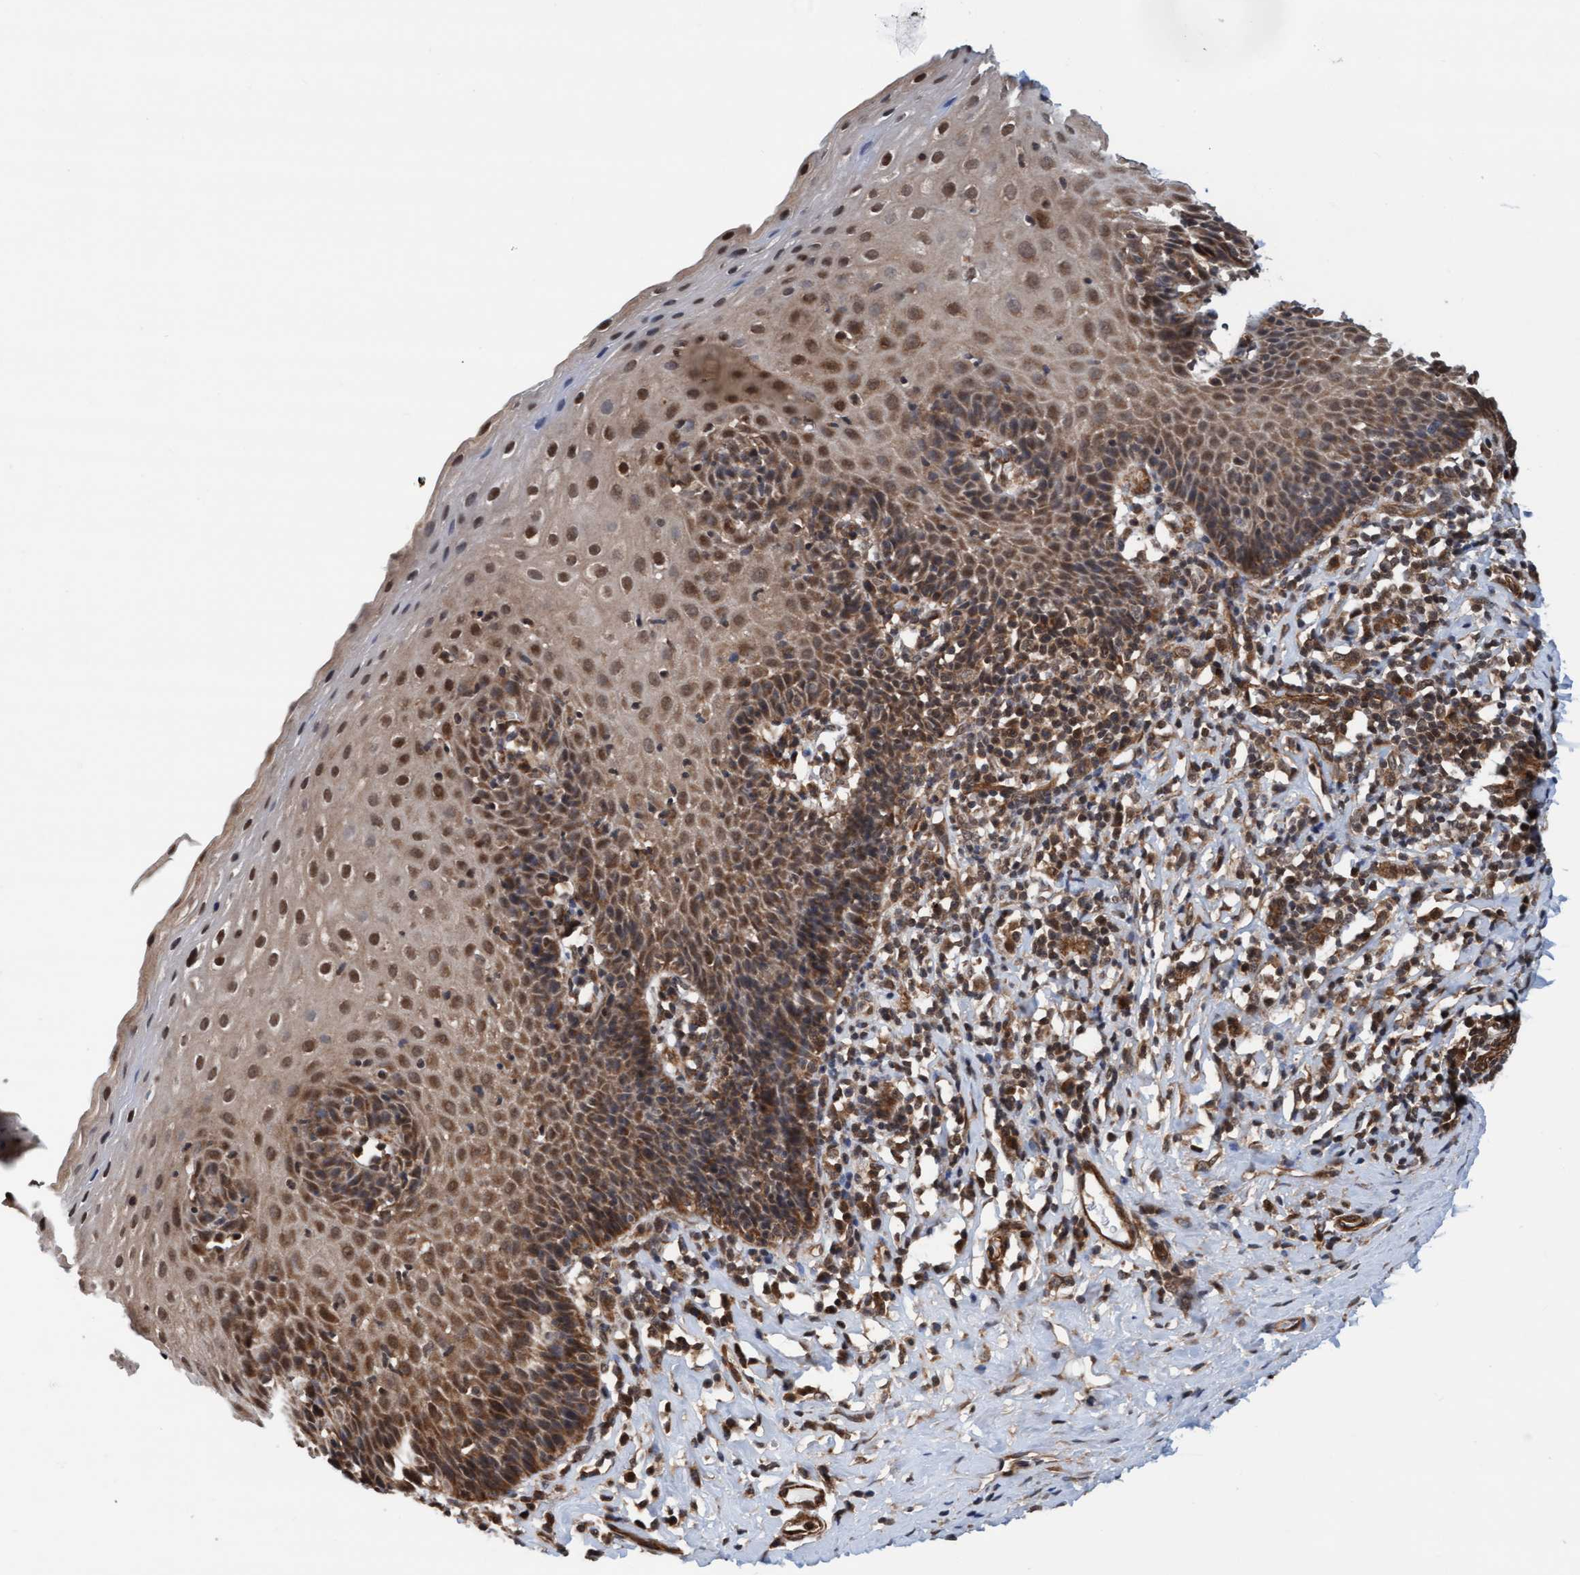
{"staining": {"intensity": "moderate", "quantity": ">75%", "location": "cytoplasmic/membranous,nuclear"}, "tissue": "esophagus", "cell_type": "Squamous epithelial cells", "image_type": "normal", "snomed": [{"axis": "morphology", "description": "Normal tissue, NOS"}, {"axis": "topography", "description": "Esophagus"}], "caption": "Immunohistochemistry (IHC) photomicrograph of normal esophagus stained for a protein (brown), which shows medium levels of moderate cytoplasmic/membranous,nuclear positivity in approximately >75% of squamous epithelial cells.", "gene": "STXBP4", "patient": {"sex": "female", "age": 61}}